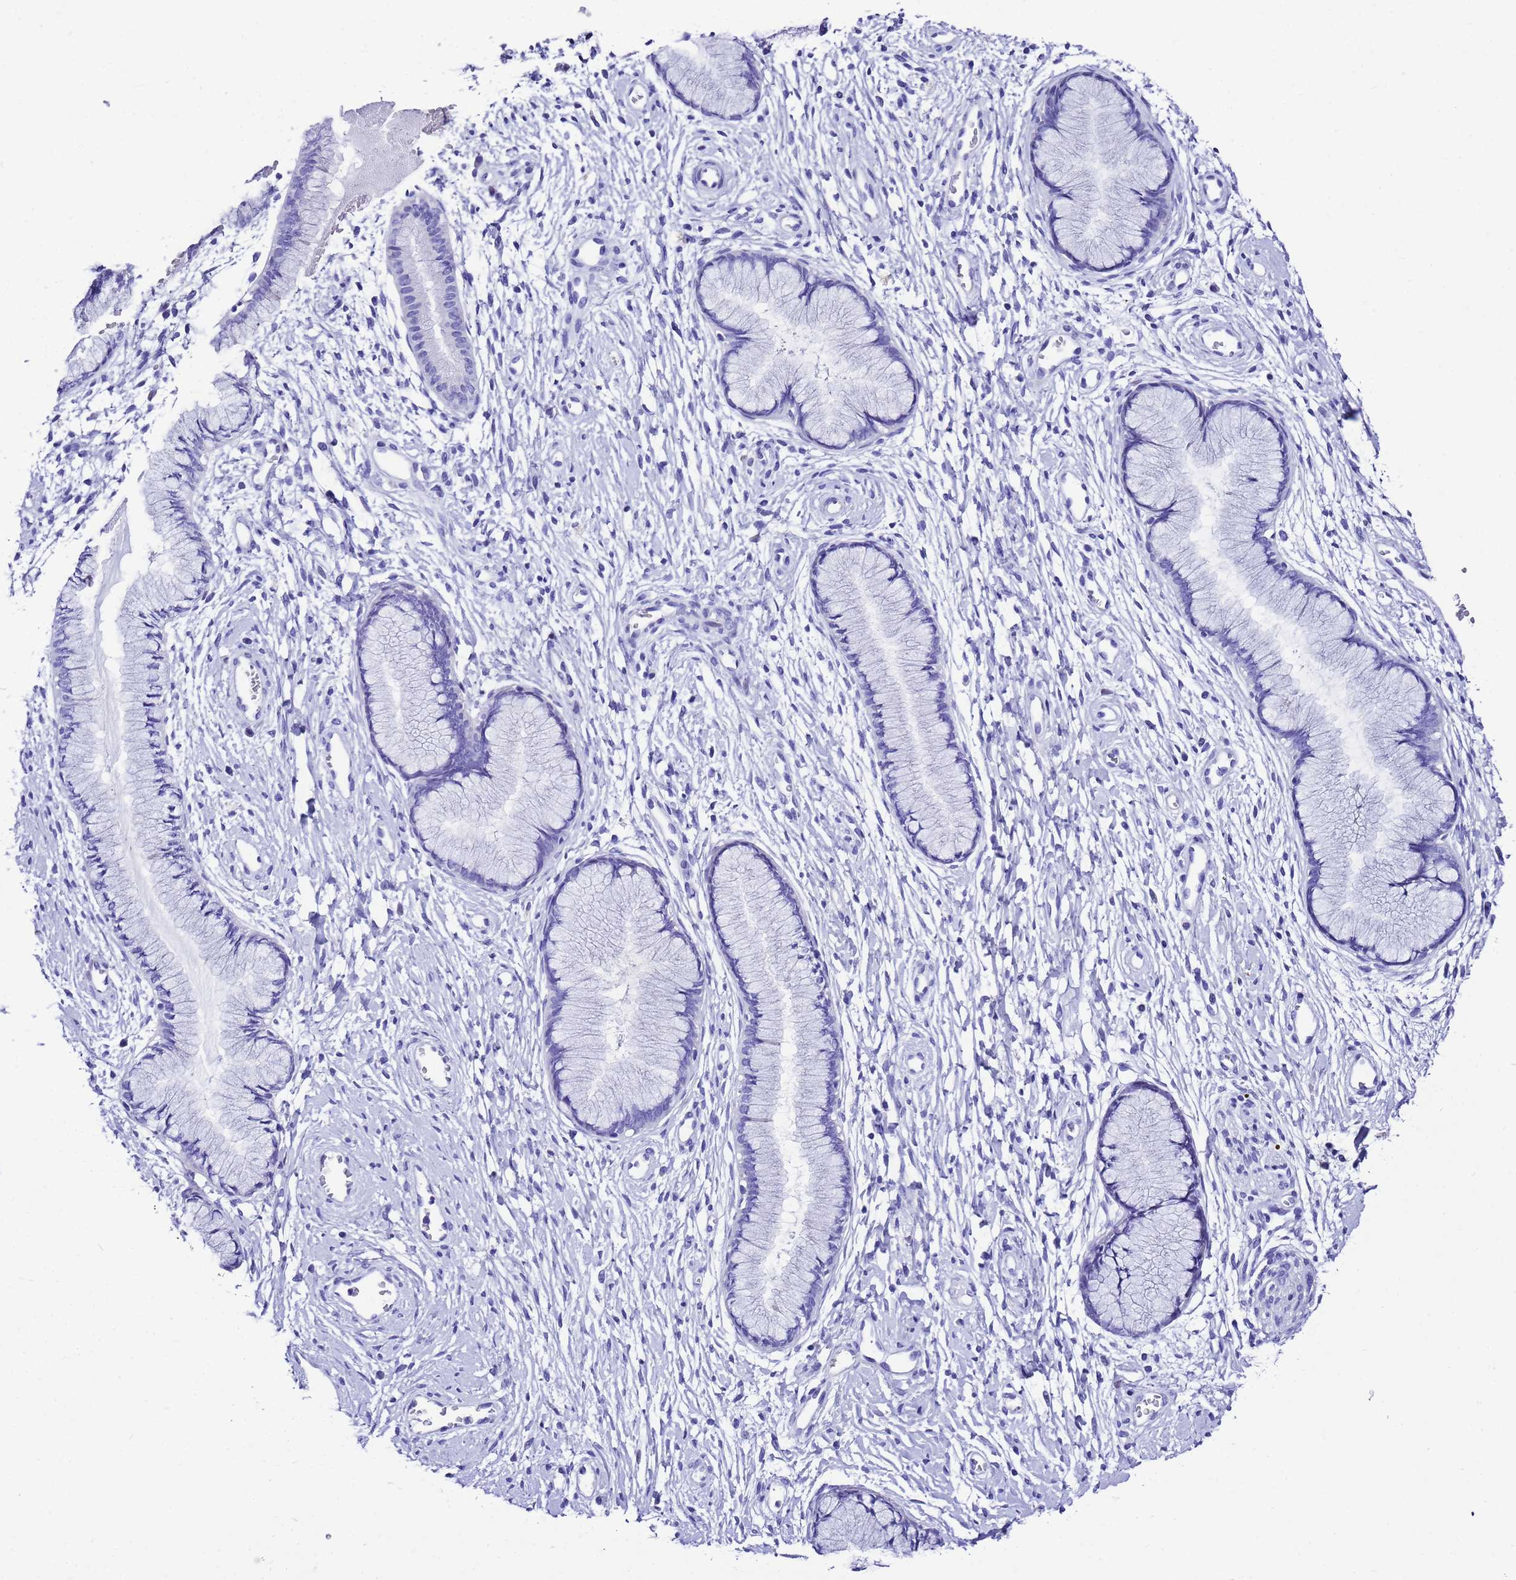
{"staining": {"intensity": "negative", "quantity": "none", "location": "none"}, "tissue": "cervix", "cell_type": "Glandular cells", "image_type": "normal", "snomed": [{"axis": "morphology", "description": "Normal tissue, NOS"}, {"axis": "topography", "description": "Cervix"}], "caption": "DAB immunohistochemical staining of benign cervix shows no significant expression in glandular cells.", "gene": "UGT2A1", "patient": {"sex": "female", "age": 42}}